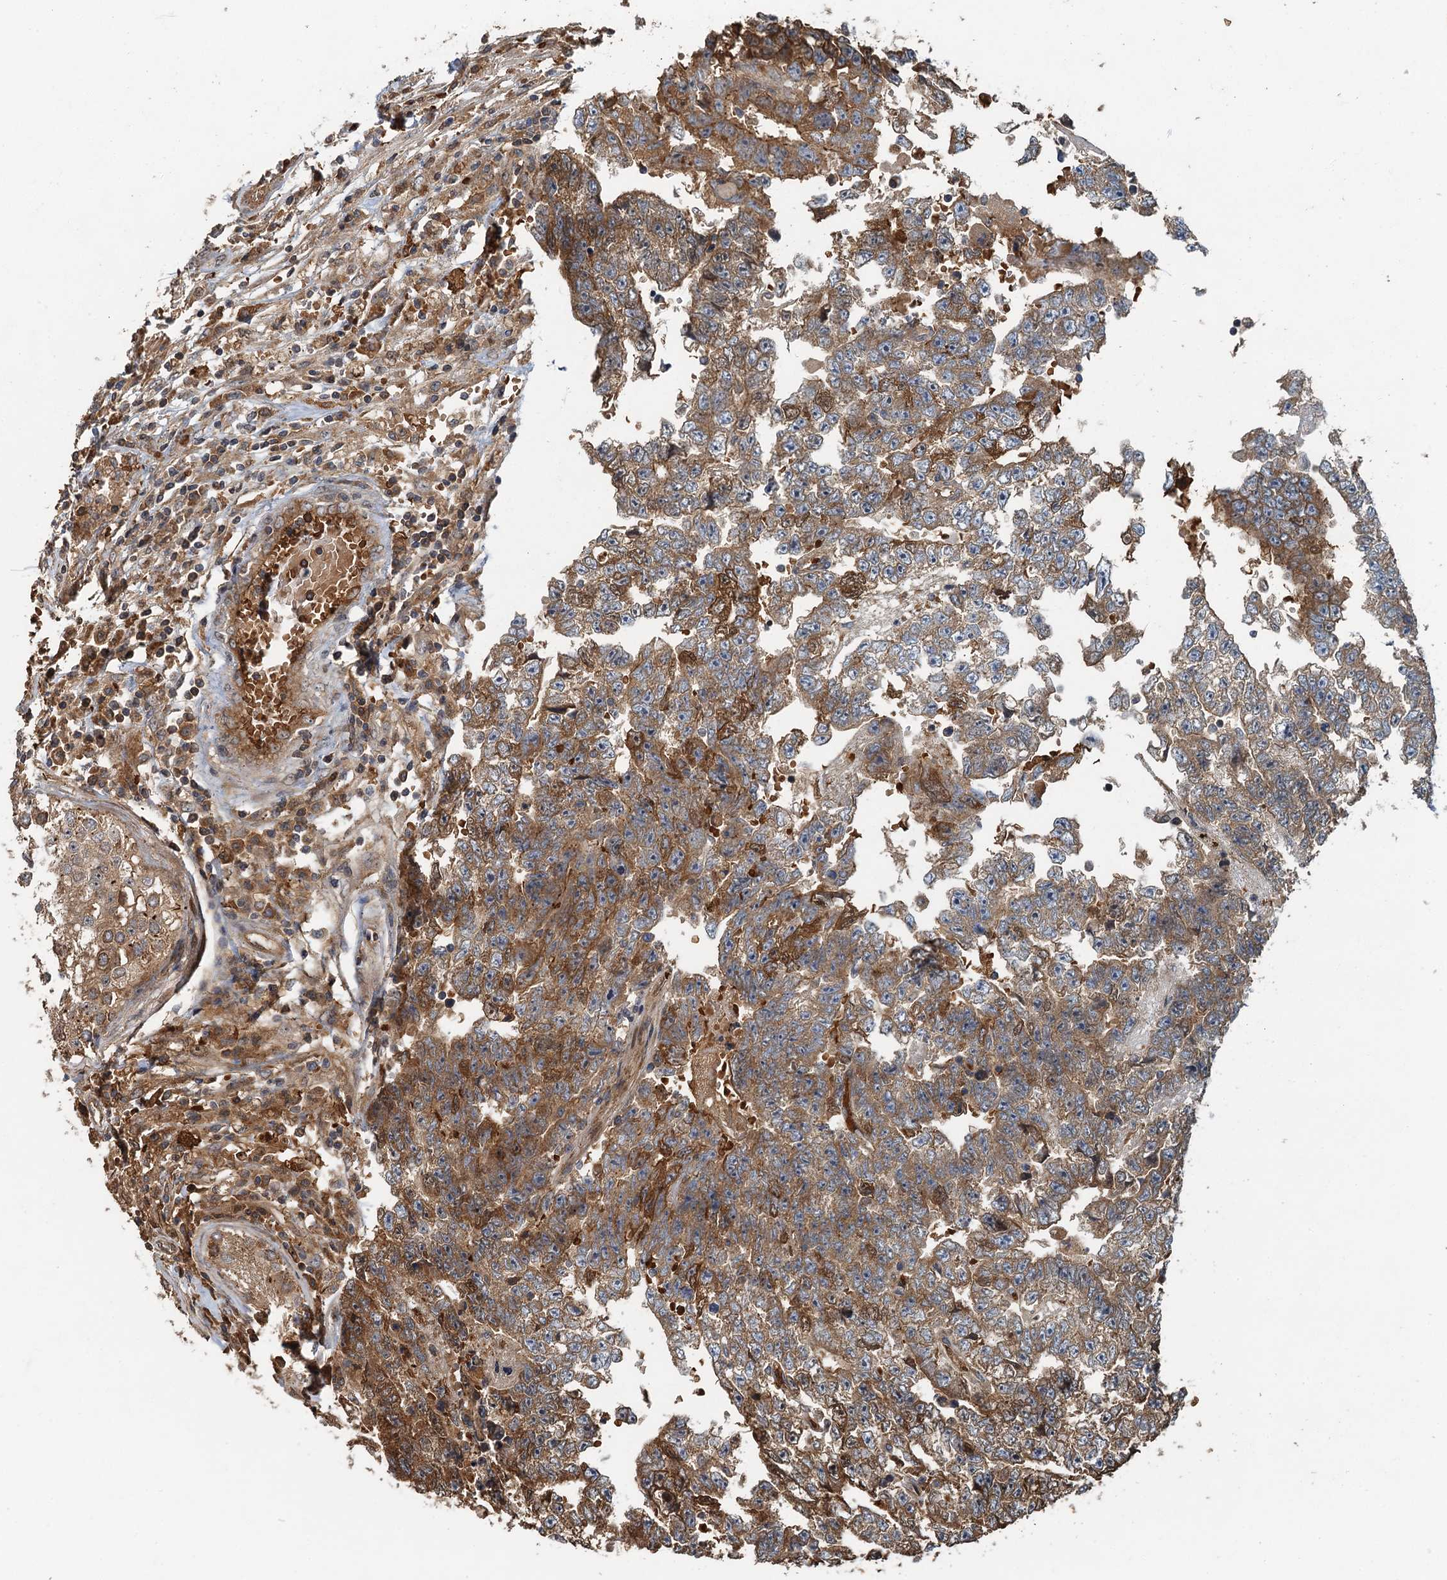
{"staining": {"intensity": "moderate", "quantity": ">75%", "location": "cytoplasmic/membranous"}, "tissue": "testis cancer", "cell_type": "Tumor cells", "image_type": "cancer", "snomed": [{"axis": "morphology", "description": "Carcinoma, Embryonal, NOS"}, {"axis": "topography", "description": "Testis"}], "caption": "Moderate cytoplasmic/membranous expression for a protein is present in approximately >75% of tumor cells of testis embryonal carcinoma using IHC.", "gene": "SNX32", "patient": {"sex": "male", "age": 25}}